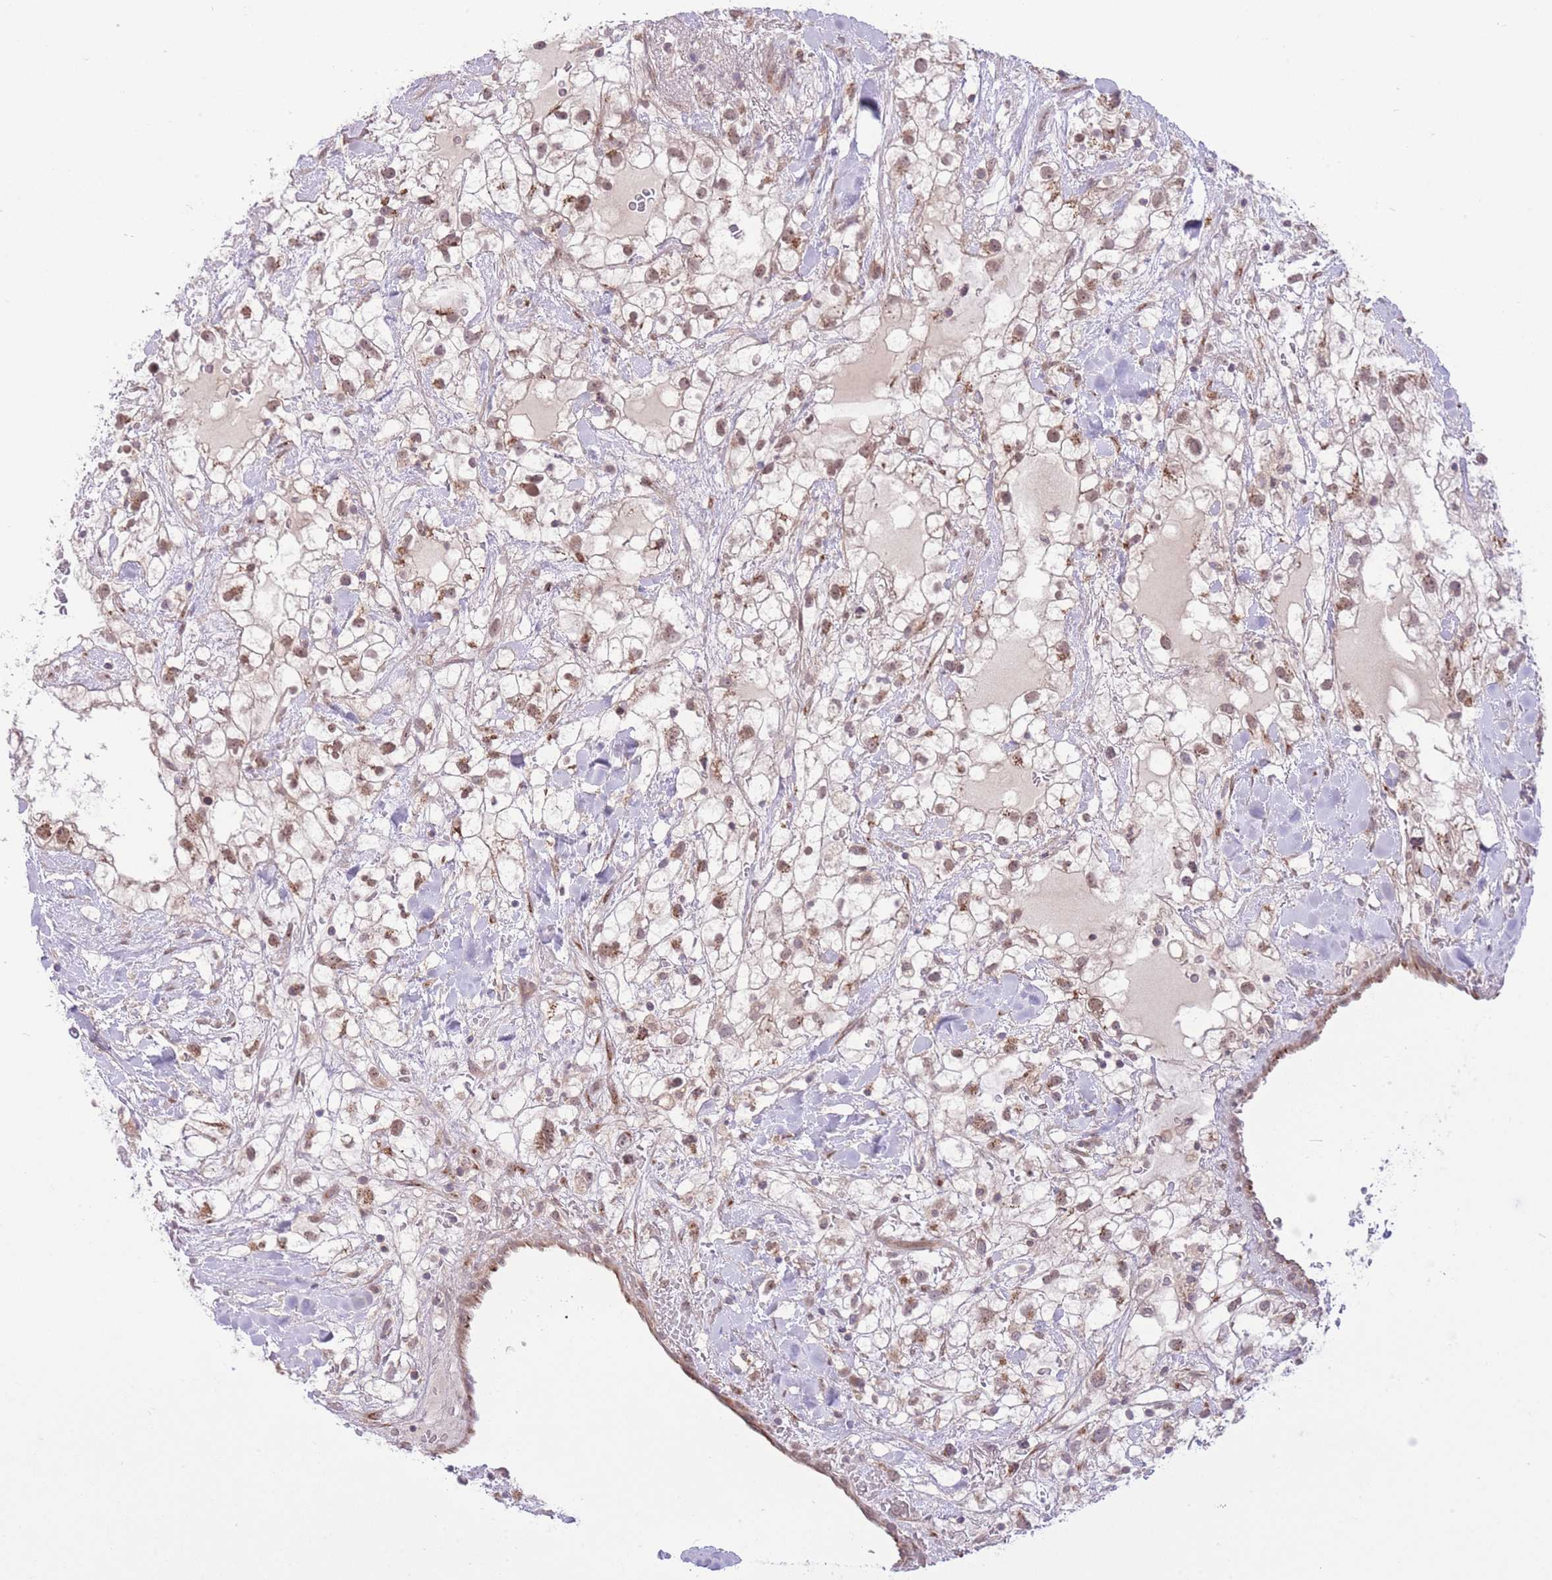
{"staining": {"intensity": "weak", "quantity": "25%-75%", "location": "cytoplasmic/membranous"}, "tissue": "renal cancer", "cell_type": "Tumor cells", "image_type": "cancer", "snomed": [{"axis": "morphology", "description": "Adenocarcinoma, NOS"}, {"axis": "topography", "description": "Kidney"}], "caption": "Adenocarcinoma (renal) stained with a protein marker exhibits weak staining in tumor cells.", "gene": "ZBED5", "patient": {"sex": "male", "age": 59}}